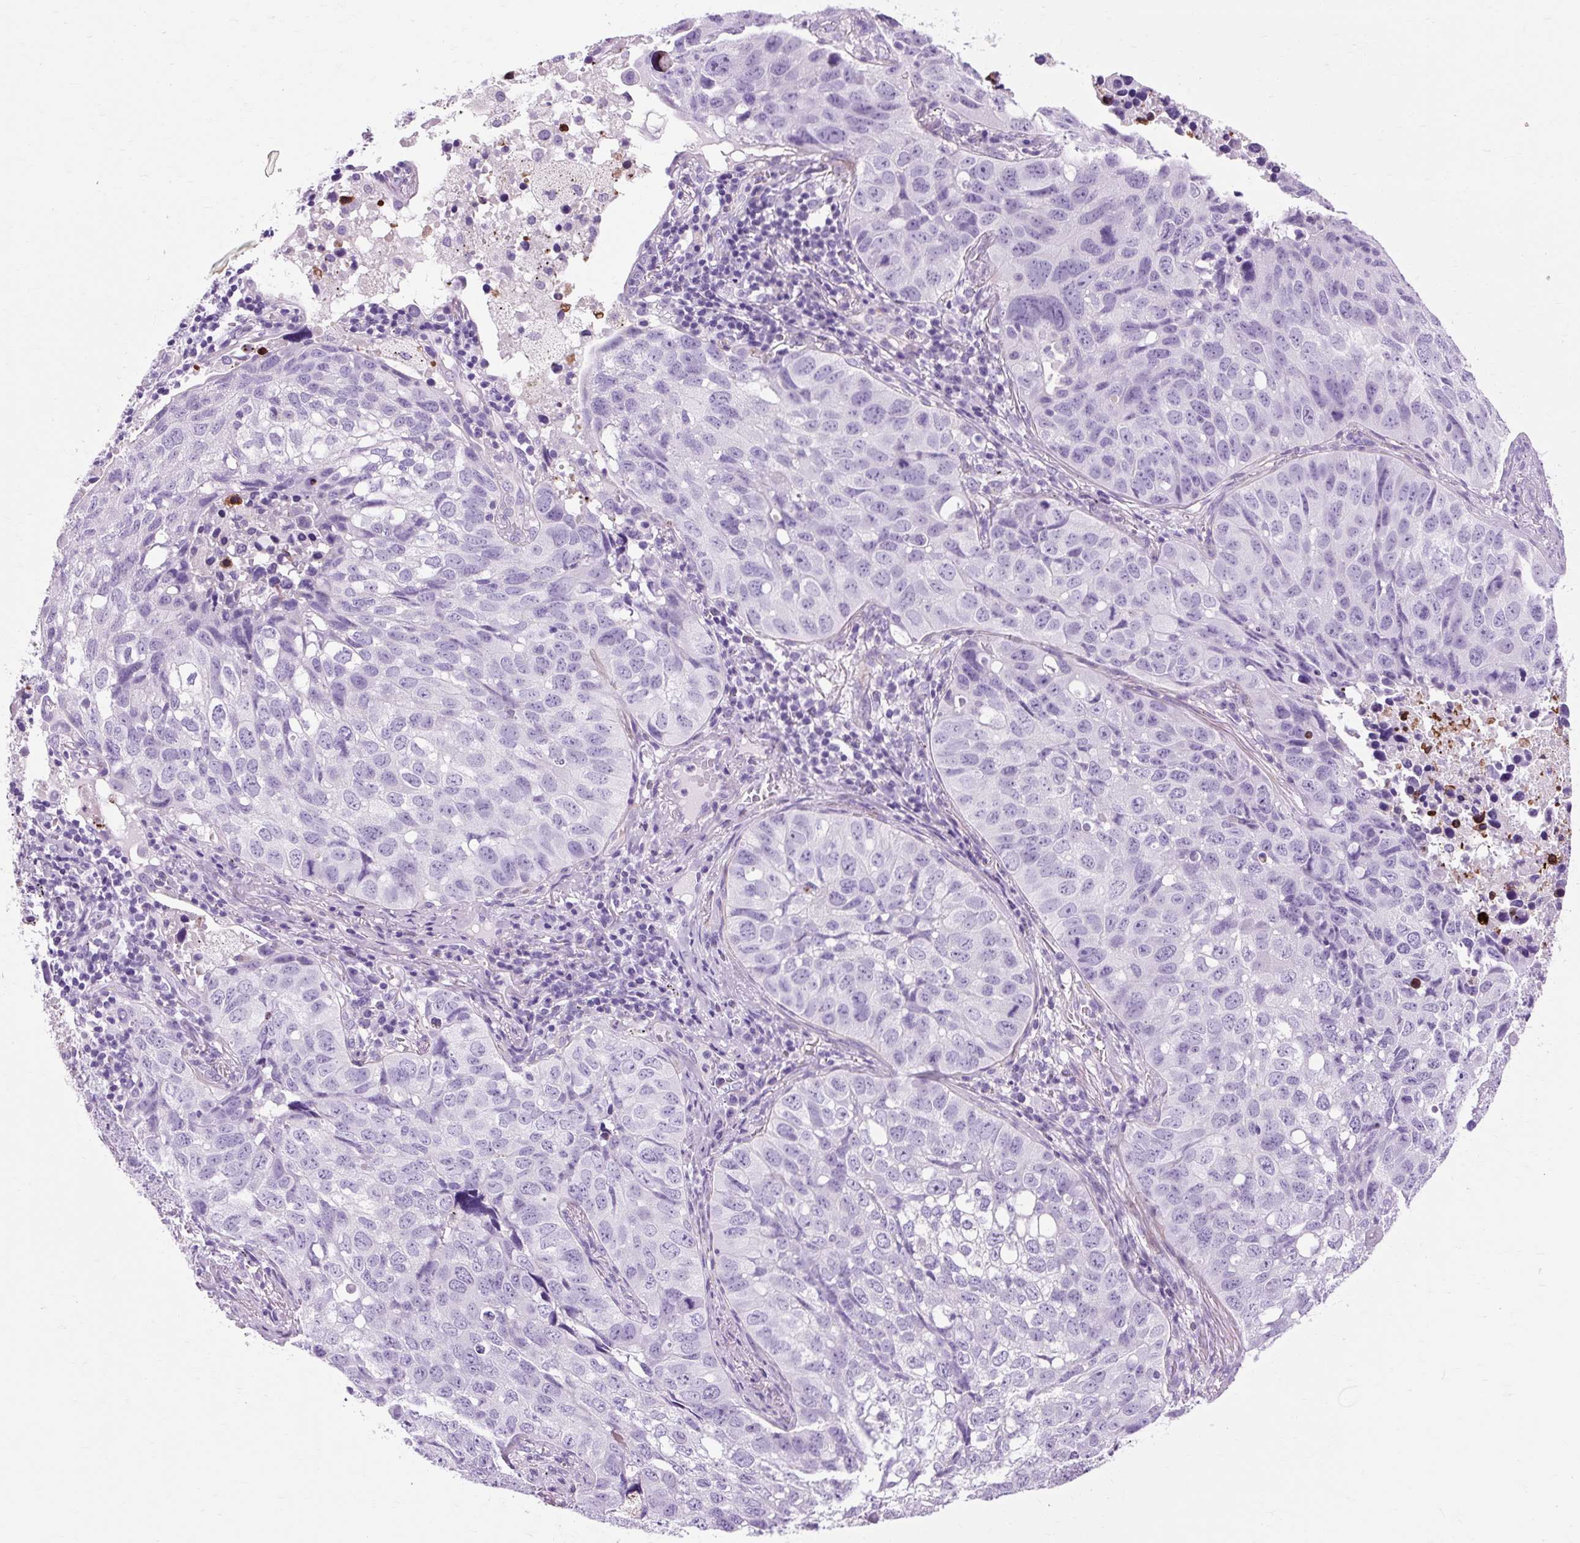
{"staining": {"intensity": "negative", "quantity": "none", "location": "none"}, "tissue": "lung cancer", "cell_type": "Tumor cells", "image_type": "cancer", "snomed": [{"axis": "morphology", "description": "Squamous cell carcinoma, NOS"}, {"axis": "topography", "description": "Lung"}], "caption": "Tumor cells are negative for protein expression in human lung squamous cell carcinoma.", "gene": "OOEP", "patient": {"sex": "male", "age": 60}}